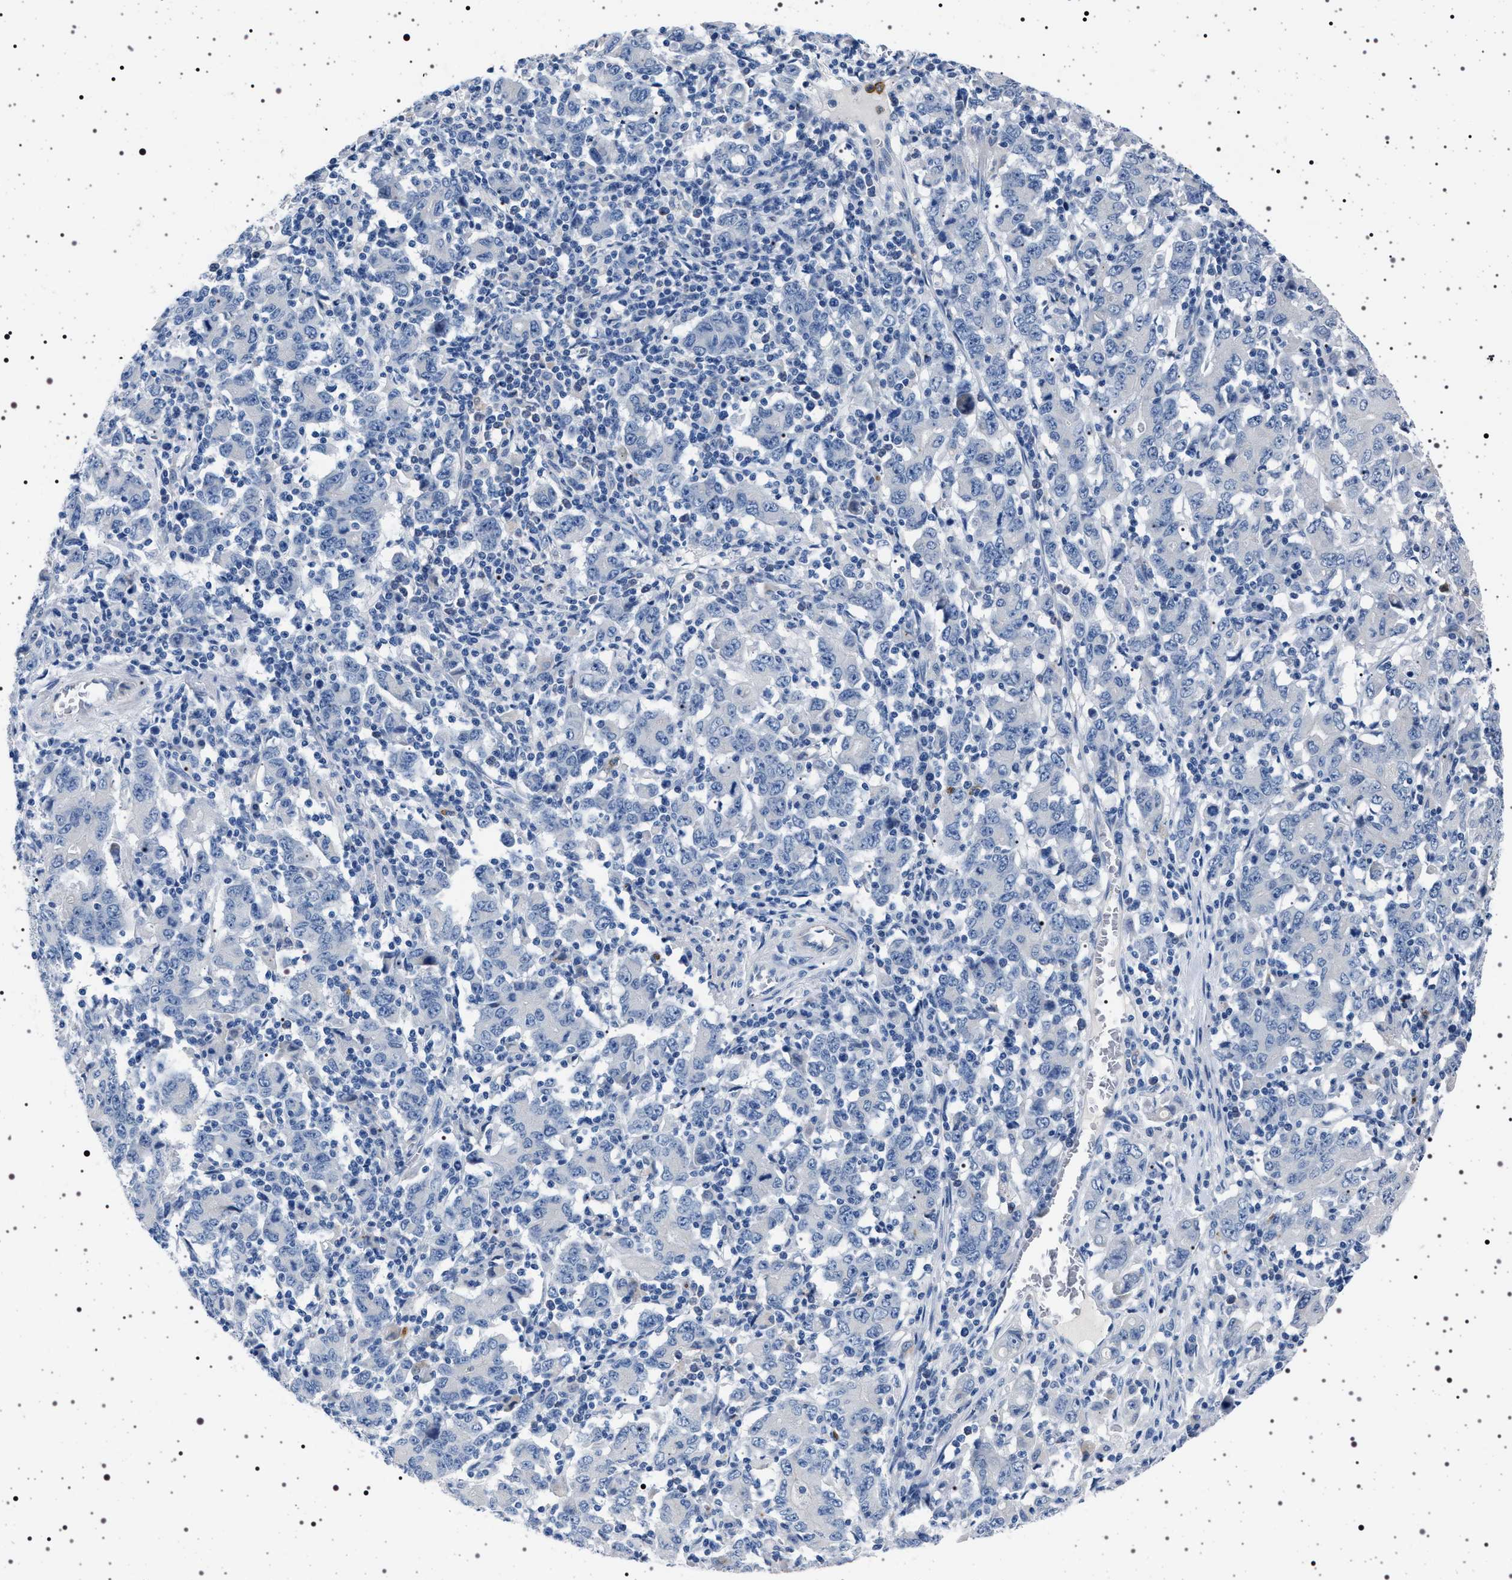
{"staining": {"intensity": "negative", "quantity": "none", "location": "none"}, "tissue": "stomach cancer", "cell_type": "Tumor cells", "image_type": "cancer", "snomed": [{"axis": "morphology", "description": "Adenocarcinoma, NOS"}, {"axis": "topography", "description": "Stomach, upper"}], "caption": "Image shows no significant protein positivity in tumor cells of stomach cancer (adenocarcinoma).", "gene": "NAT9", "patient": {"sex": "male", "age": 69}}